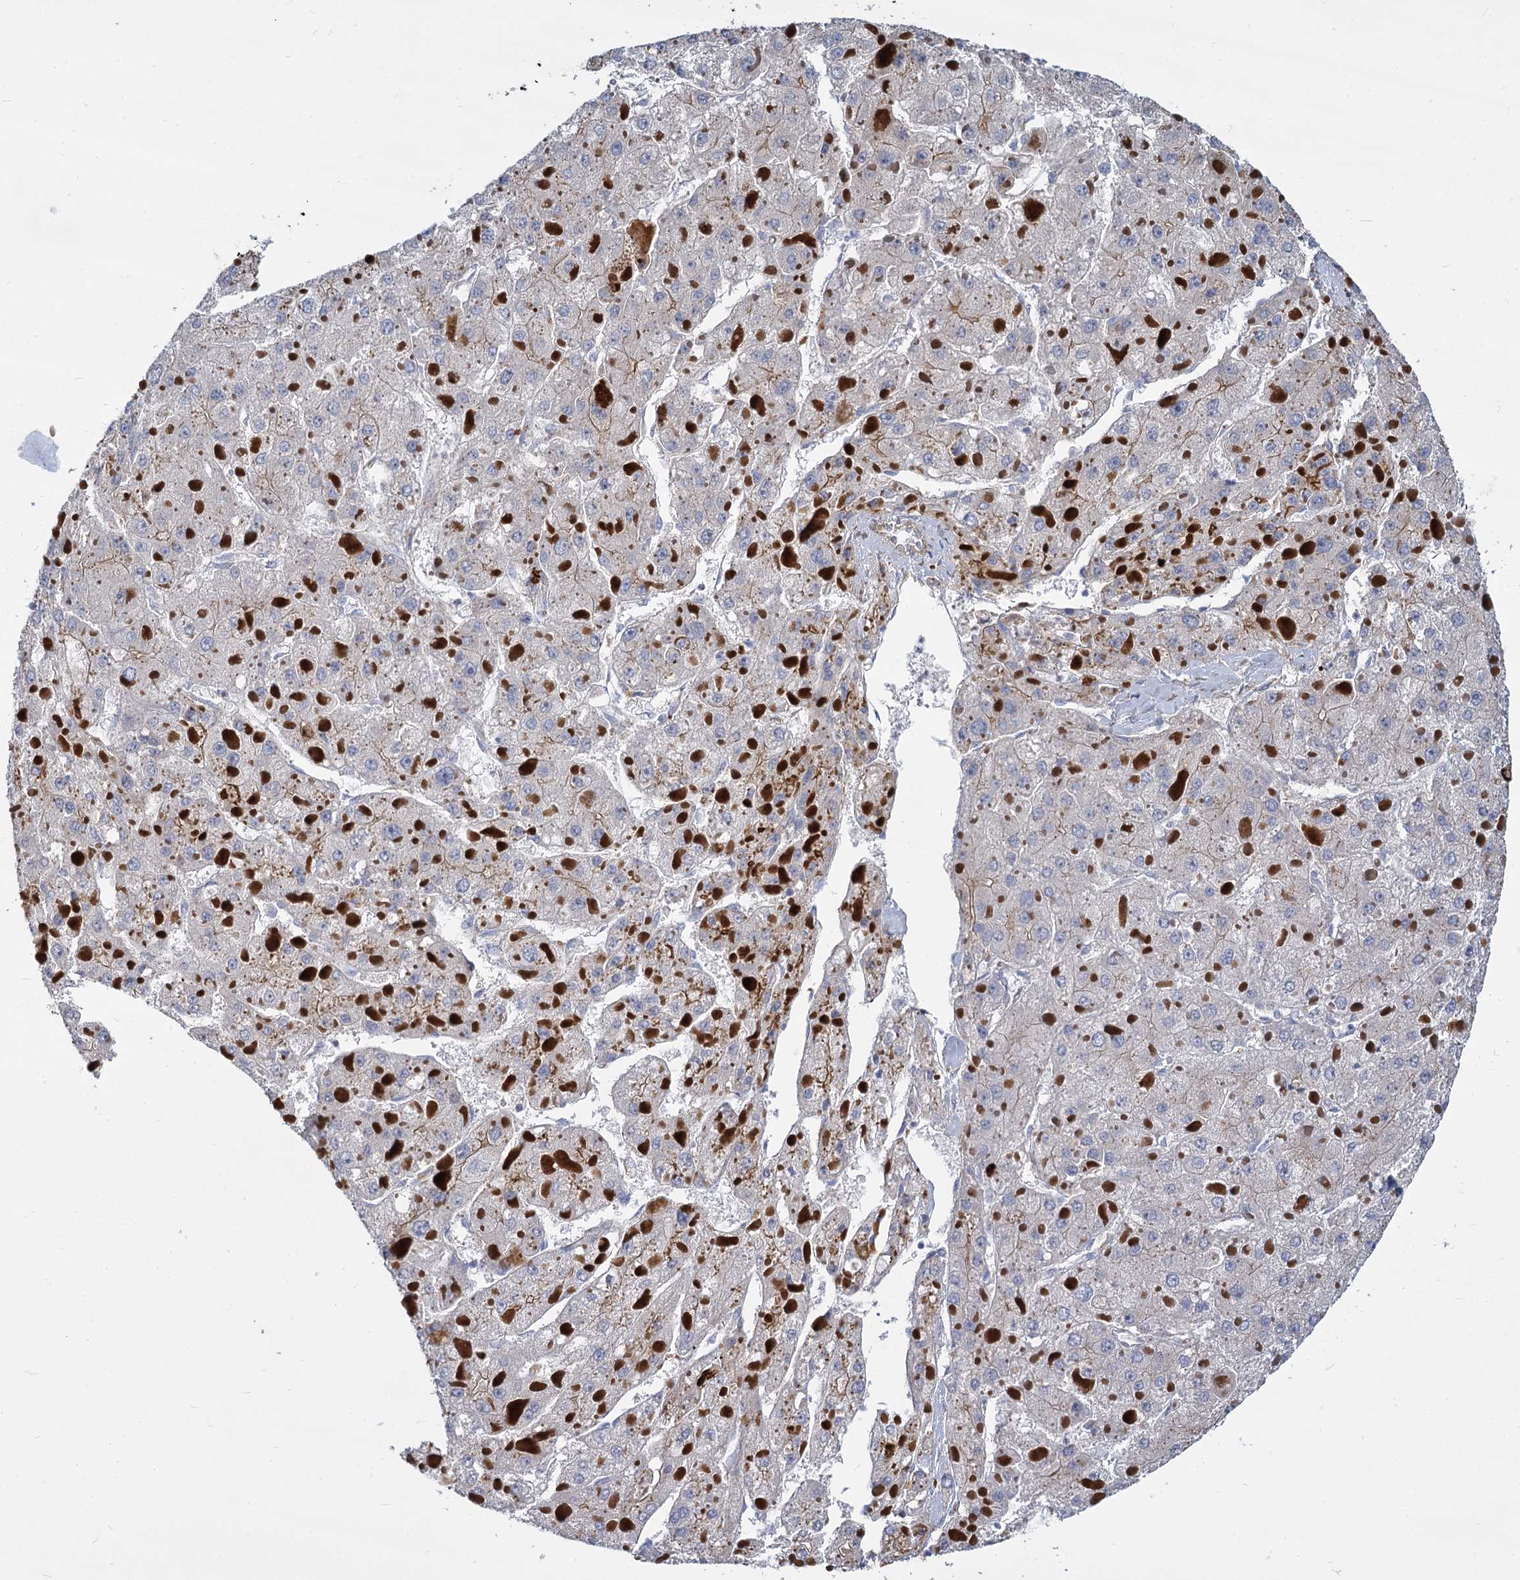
{"staining": {"intensity": "negative", "quantity": "none", "location": "none"}, "tissue": "liver cancer", "cell_type": "Tumor cells", "image_type": "cancer", "snomed": [{"axis": "morphology", "description": "Carcinoma, Hepatocellular, NOS"}, {"axis": "topography", "description": "Liver"}], "caption": "Tumor cells show no significant positivity in liver hepatocellular carcinoma.", "gene": "TRIM77", "patient": {"sex": "female", "age": 73}}